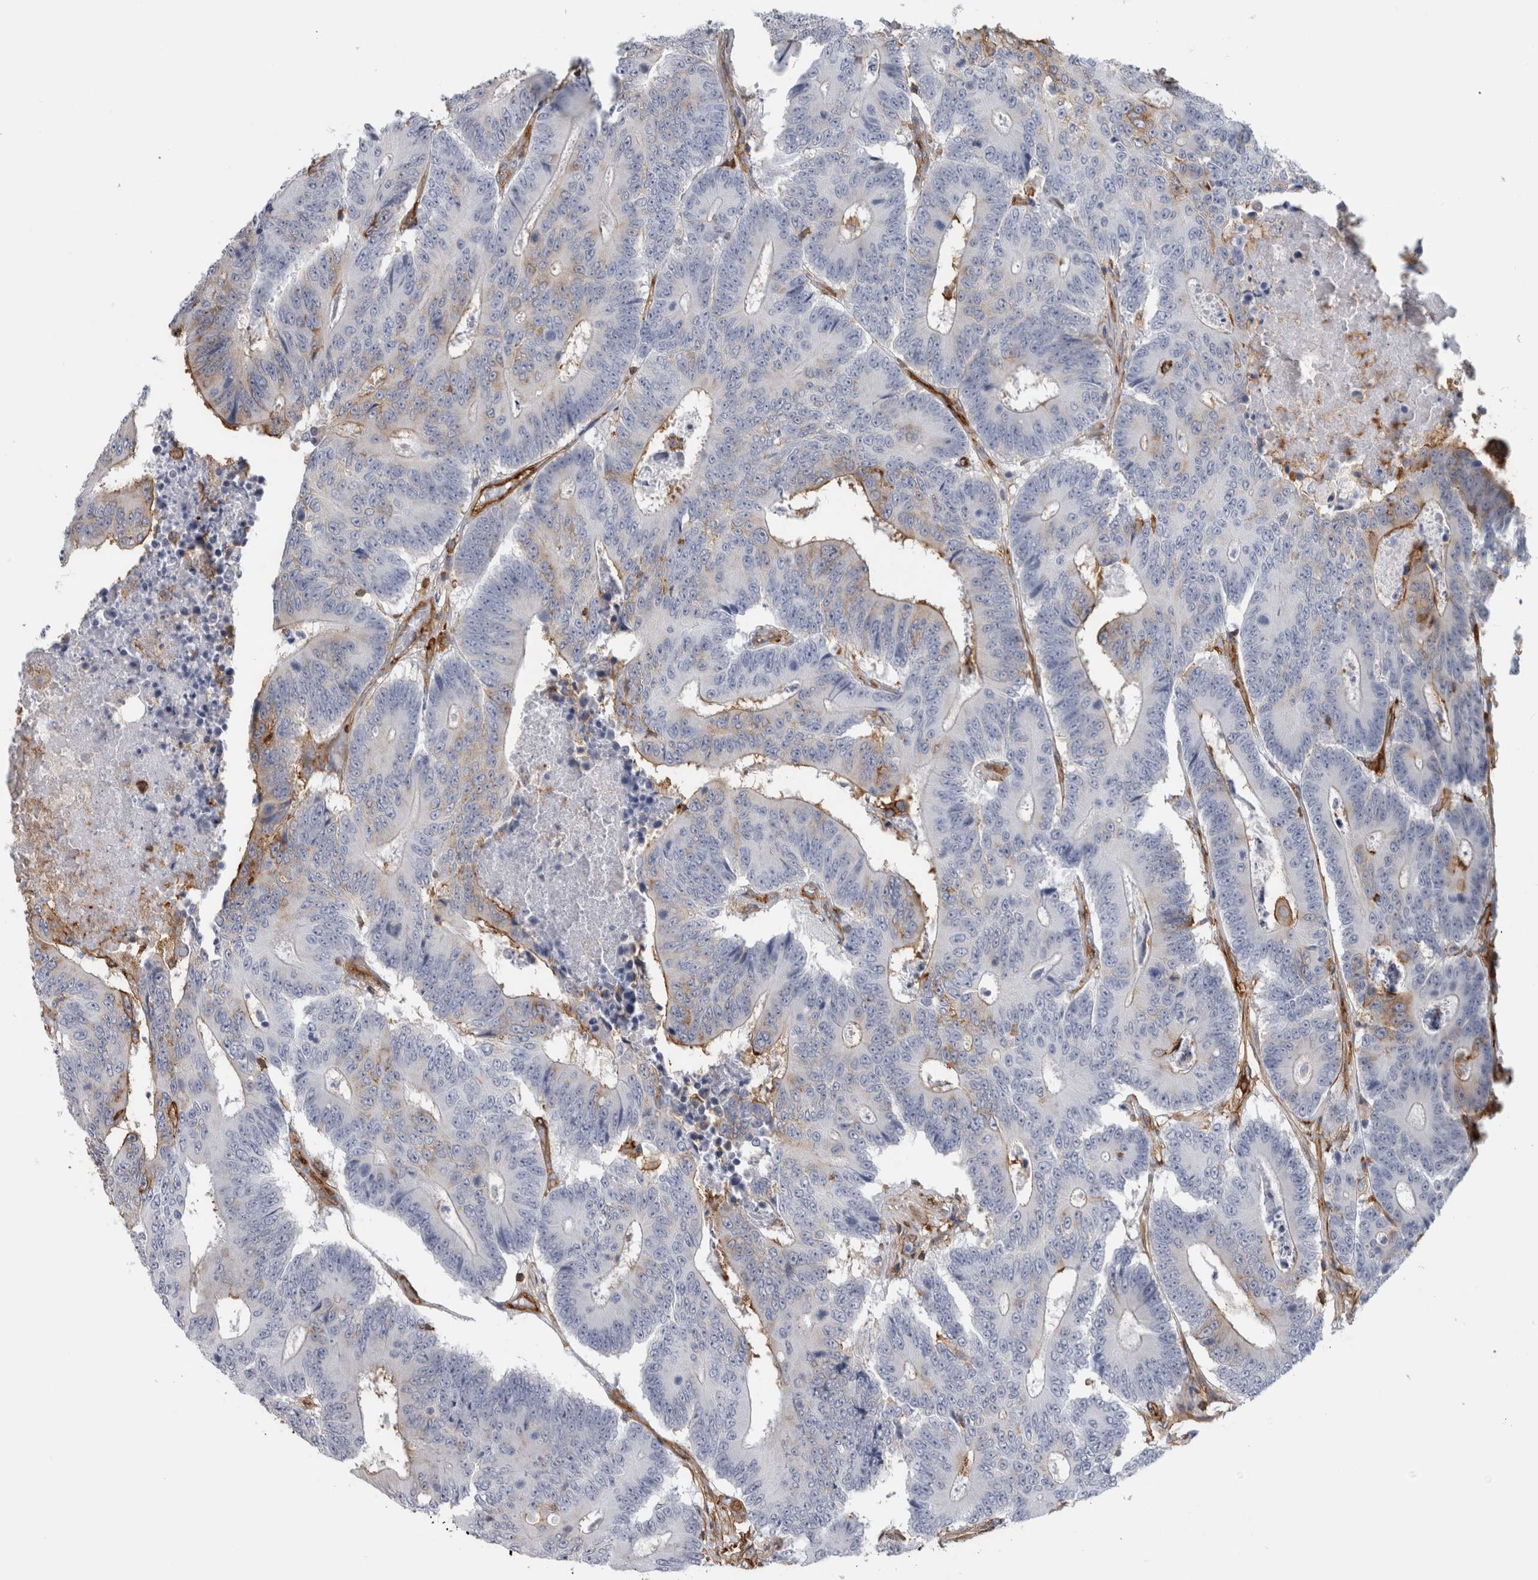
{"staining": {"intensity": "negative", "quantity": "none", "location": "none"}, "tissue": "colorectal cancer", "cell_type": "Tumor cells", "image_type": "cancer", "snomed": [{"axis": "morphology", "description": "Adenocarcinoma, NOS"}, {"axis": "topography", "description": "Colon"}], "caption": "This is an immunohistochemistry (IHC) photomicrograph of colorectal cancer (adenocarcinoma). There is no expression in tumor cells.", "gene": "AHNAK", "patient": {"sex": "male", "age": 83}}